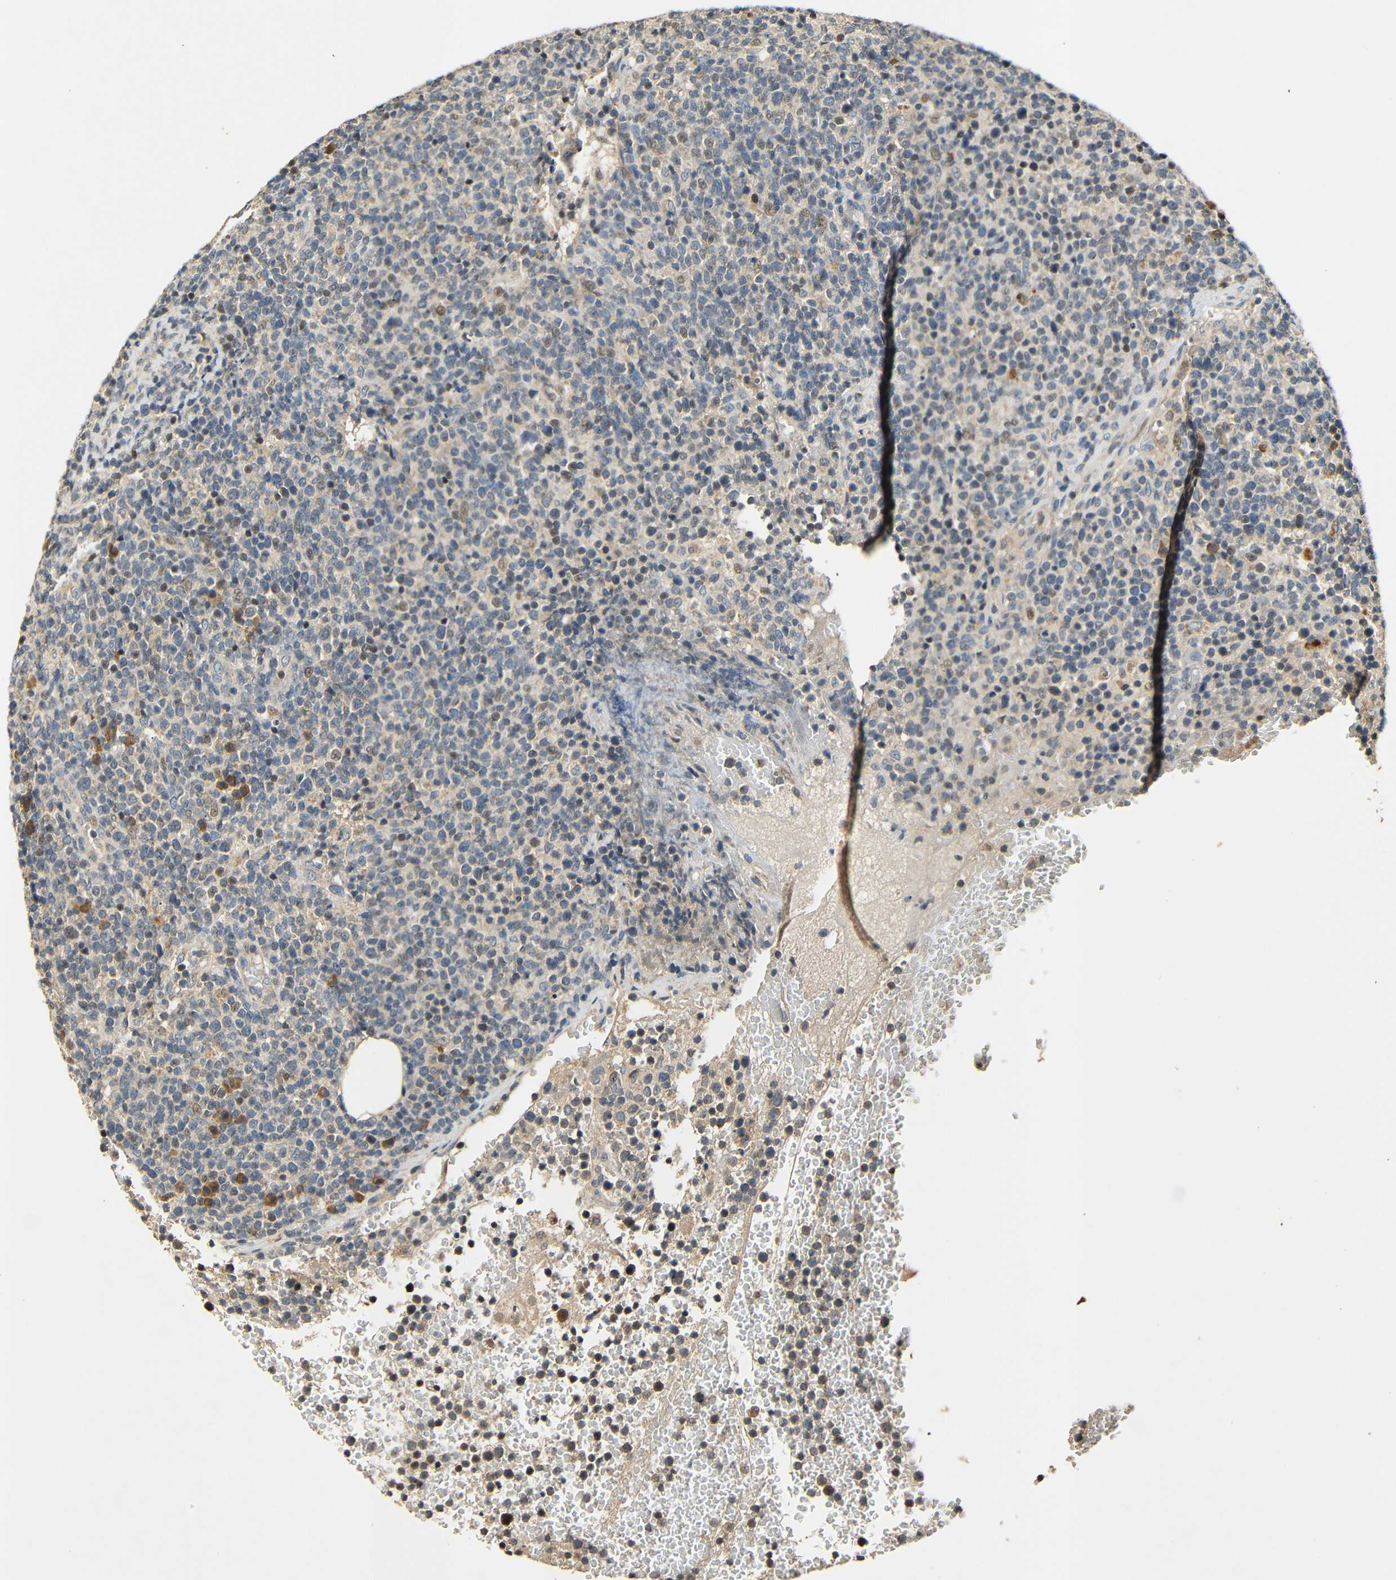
{"staining": {"intensity": "moderate", "quantity": "25%-75%", "location": "cytoplasmic/membranous,nuclear"}, "tissue": "lymphoma", "cell_type": "Tumor cells", "image_type": "cancer", "snomed": [{"axis": "morphology", "description": "Malignant lymphoma, non-Hodgkin's type, High grade"}, {"axis": "topography", "description": "Lymph node"}], "caption": "Immunohistochemistry (IHC) image of human lymphoma stained for a protein (brown), which displays medium levels of moderate cytoplasmic/membranous and nuclear positivity in approximately 25%-75% of tumor cells.", "gene": "KAZALD1", "patient": {"sex": "male", "age": 61}}